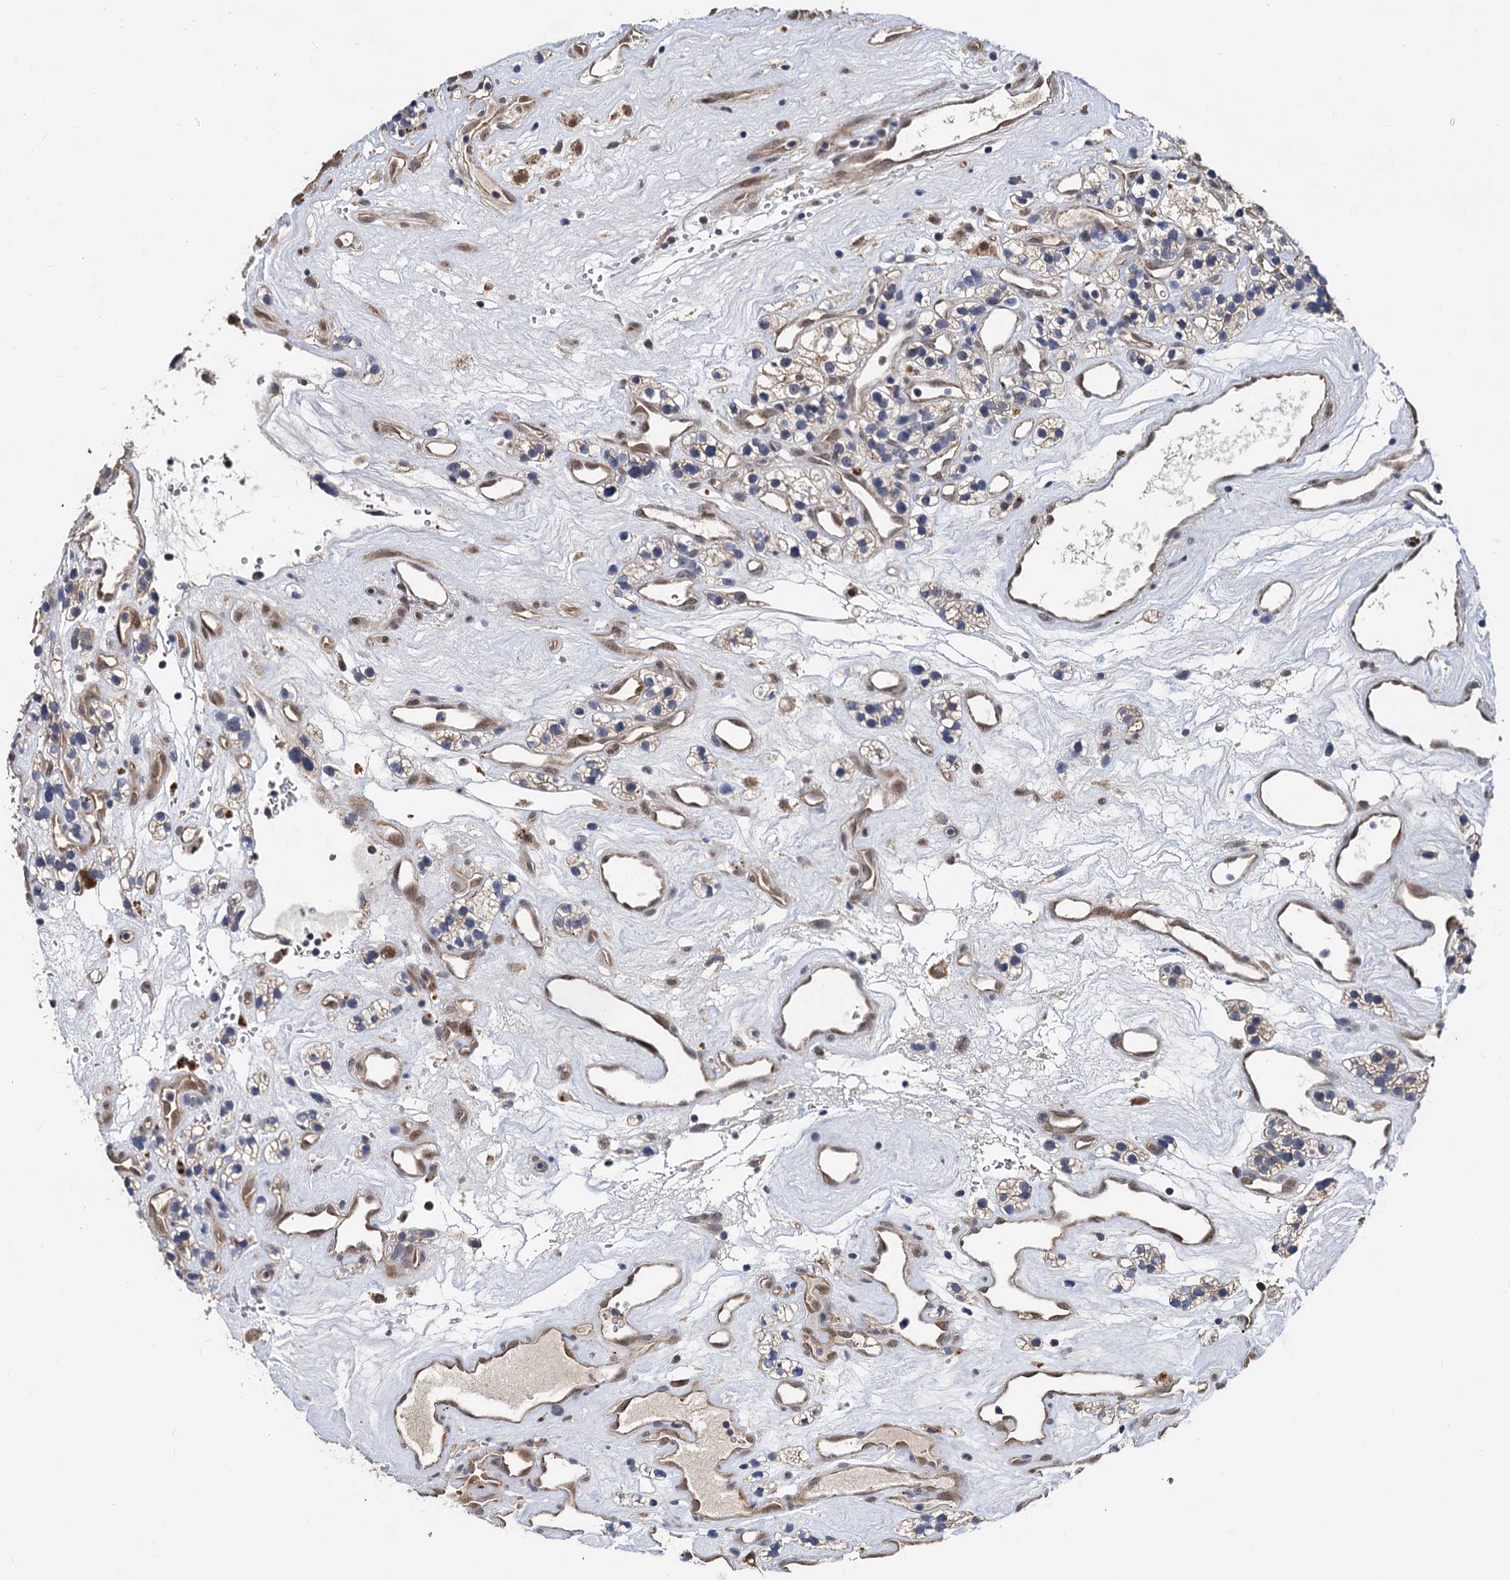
{"staining": {"intensity": "weak", "quantity": "25%-75%", "location": "cytoplasmic/membranous"}, "tissue": "renal cancer", "cell_type": "Tumor cells", "image_type": "cancer", "snomed": [{"axis": "morphology", "description": "Adenocarcinoma, NOS"}, {"axis": "topography", "description": "Kidney"}], "caption": "There is low levels of weak cytoplasmic/membranous expression in tumor cells of renal adenocarcinoma, as demonstrated by immunohistochemical staining (brown color).", "gene": "PSMD4", "patient": {"sex": "female", "age": 57}}